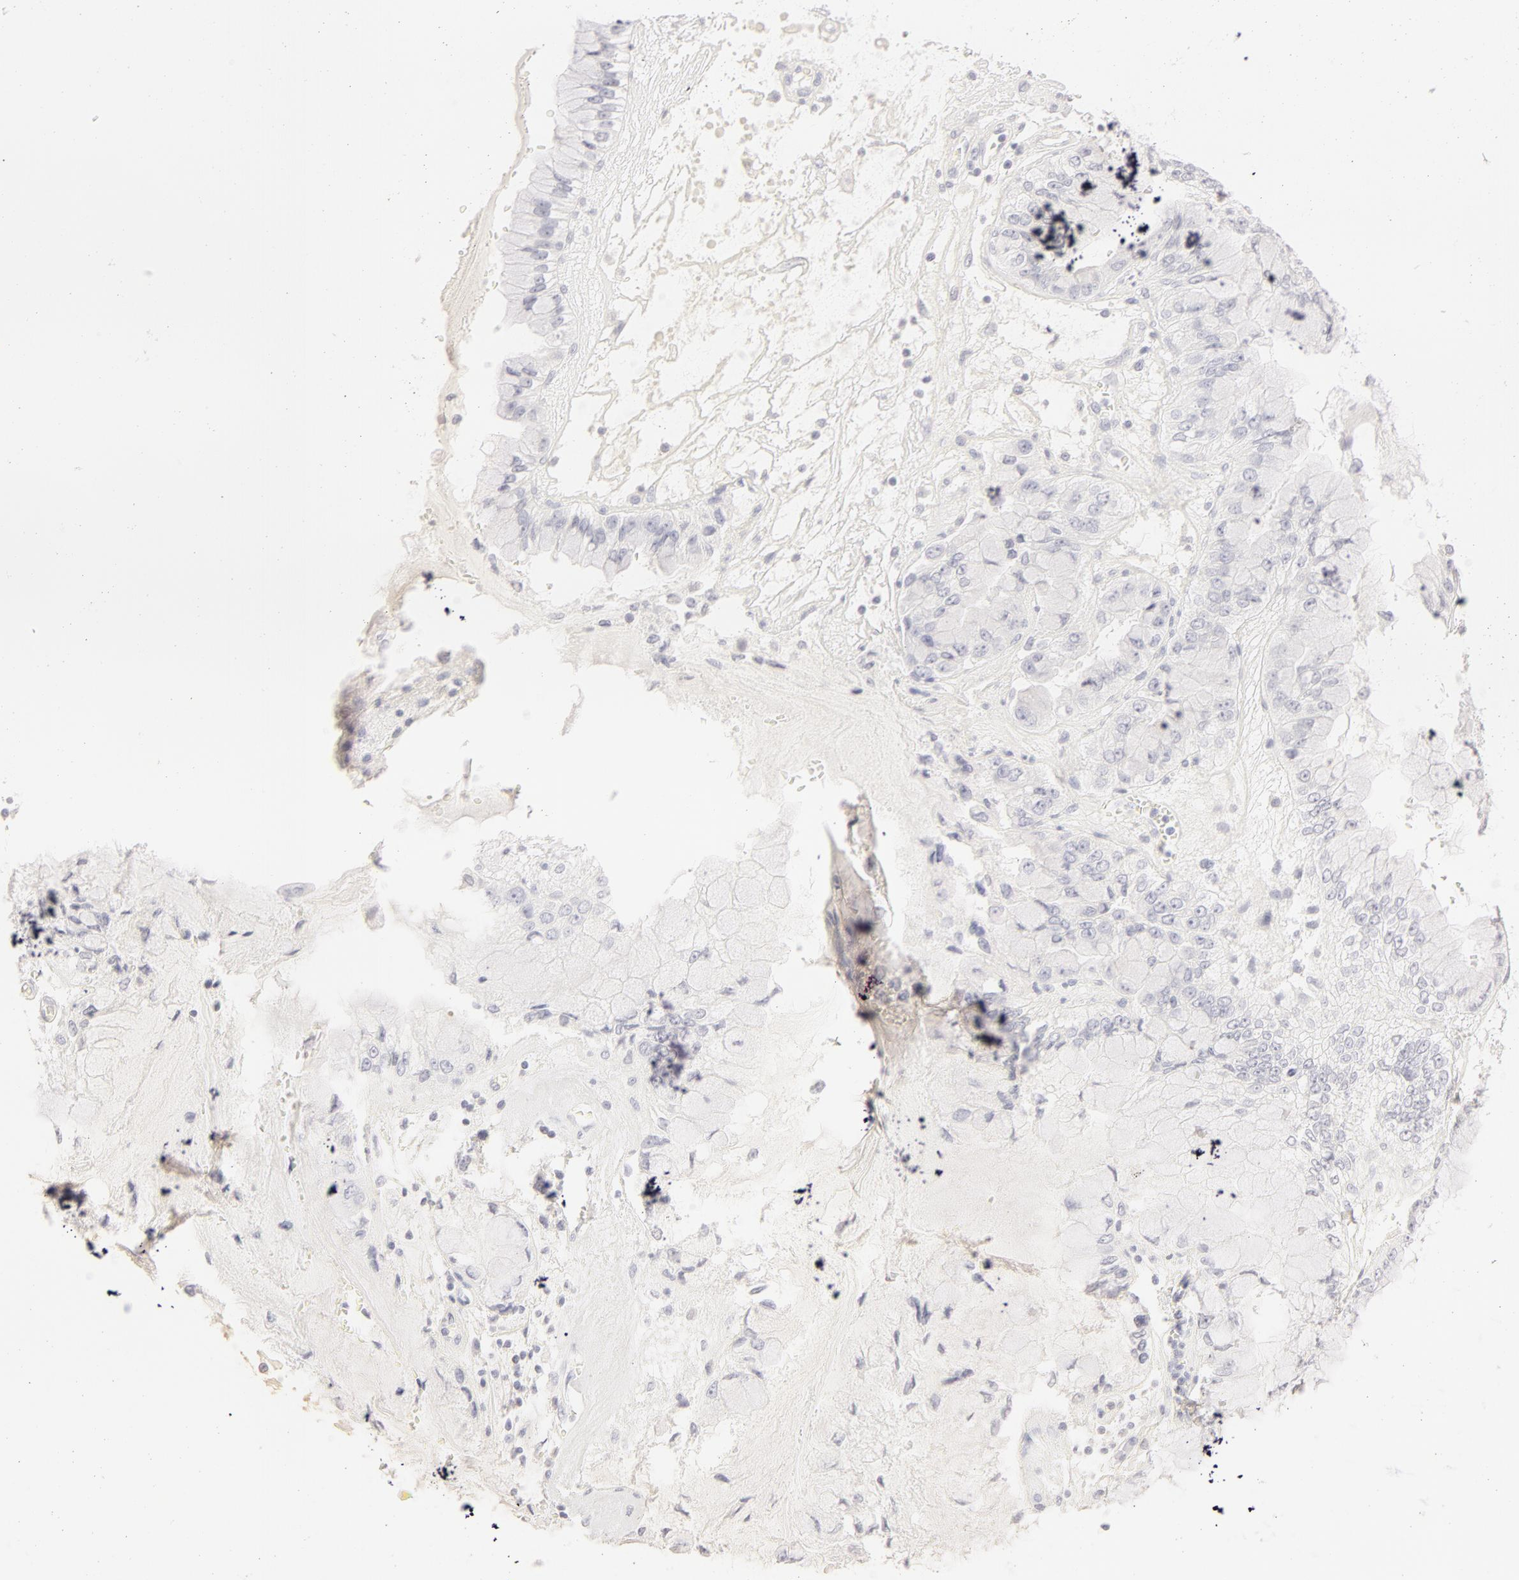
{"staining": {"intensity": "negative", "quantity": "none", "location": "none"}, "tissue": "liver cancer", "cell_type": "Tumor cells", "image_type": "cancer", "snomed": [{"axis": "morphology", "description": "Cholangiocarcinoma"}, {"axis": "topography", "description": "Liver"}], "caption": "Image shows no protein positivity in tumor cells of liver cancer (cholangiocarcinoma) tissue.", "gene": "LGALS7B", "patient": {"sex": "female", "age": 79}}